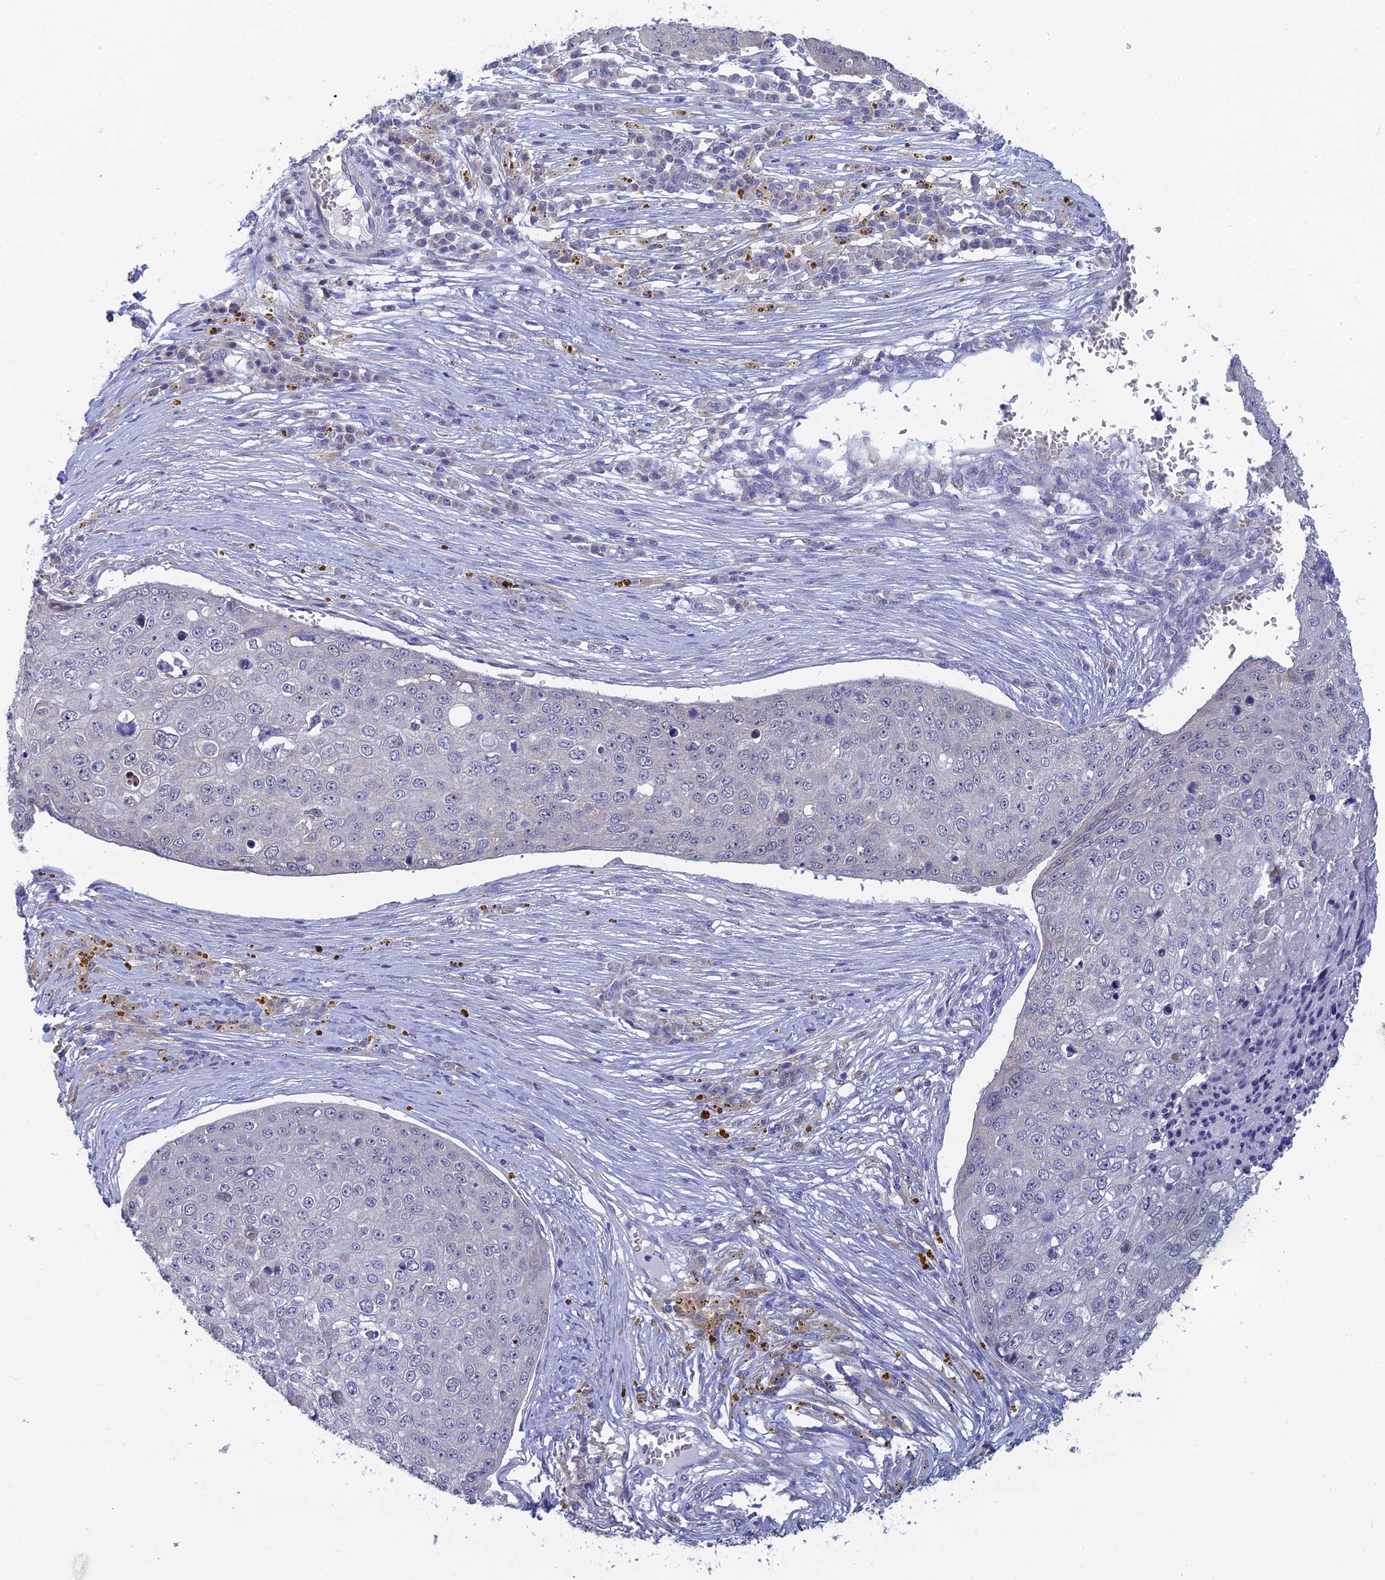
{"staining": {"intensity": "negative", "quantity": "none", "location": "none"}, "tissue": "skin cancer", "cell_type": "Tumor cells", "image_type": "cancer", "snomed": [{"axis": "morphology", "description": "Squamous cell carcinoma, NOS"}, {"axis": "topography", "description": "Skin"}], "caption": "The photomicrograph demonstrates no staining of tumor cells in squamous cell carcinoma (skin).", "gene": "GIPC1", "patient": {"sex": "male", "age": 71}}